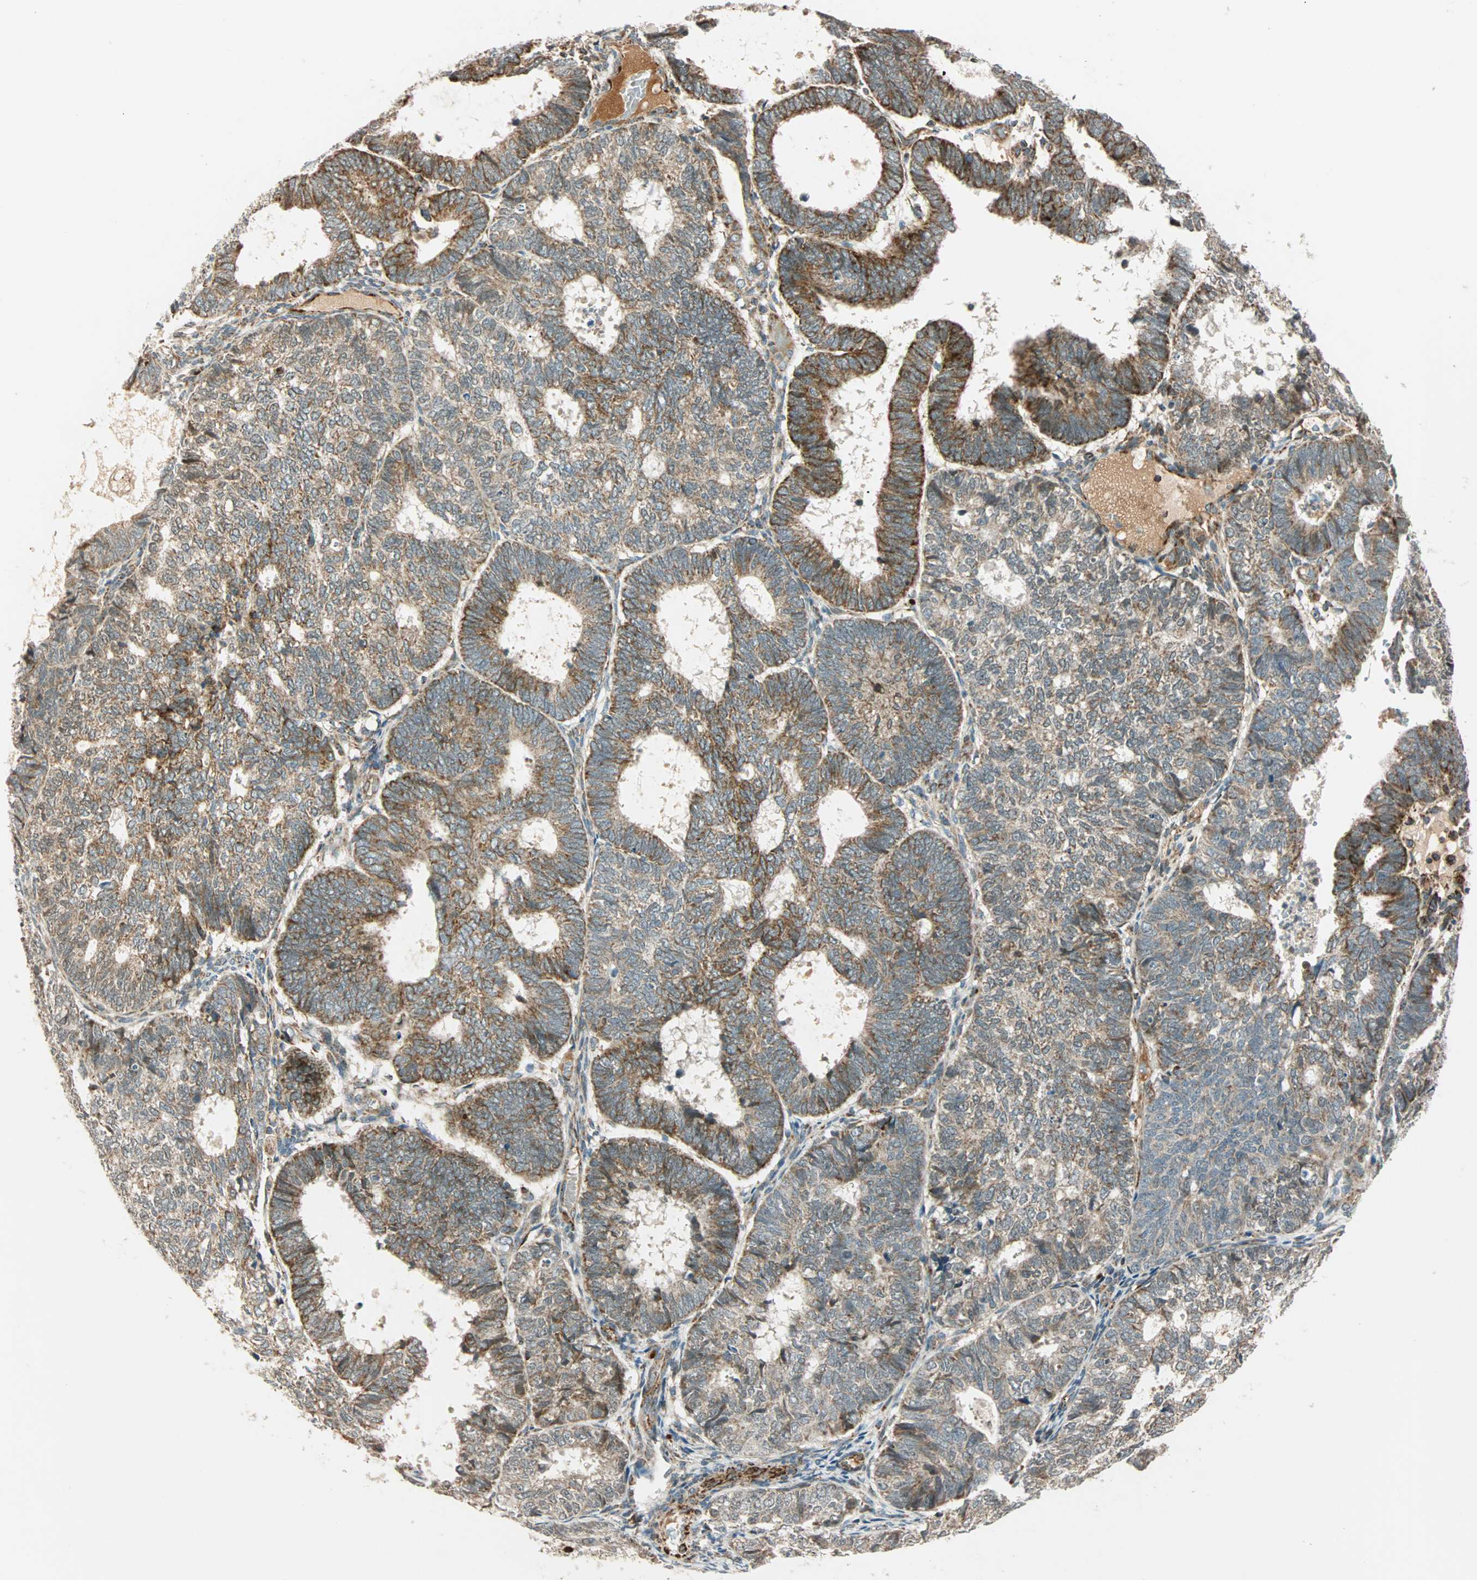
{"staining": {"intensity": "moderate", "quantity": "25%-75%", "location": "cytoplasmic/membranous"}, "tissue": "endometrial cancer", "cell_type": "Tumor cells", "image_type": "cancer", "snomed": [{"axis": "morphology", "description": "Adenocarcinoma, NOS"}, {"axis": "topography", "description": "Uterus"}], "caption": "This image displays immunohistochemistry staining of adenocarcinoma (endometrial), with medium moderate cytoplasmic/membranous positivity in about 25%-75% of tumor cells.", "gene": "SPRY4", "patient": {"sex": "female", "age": 60}}